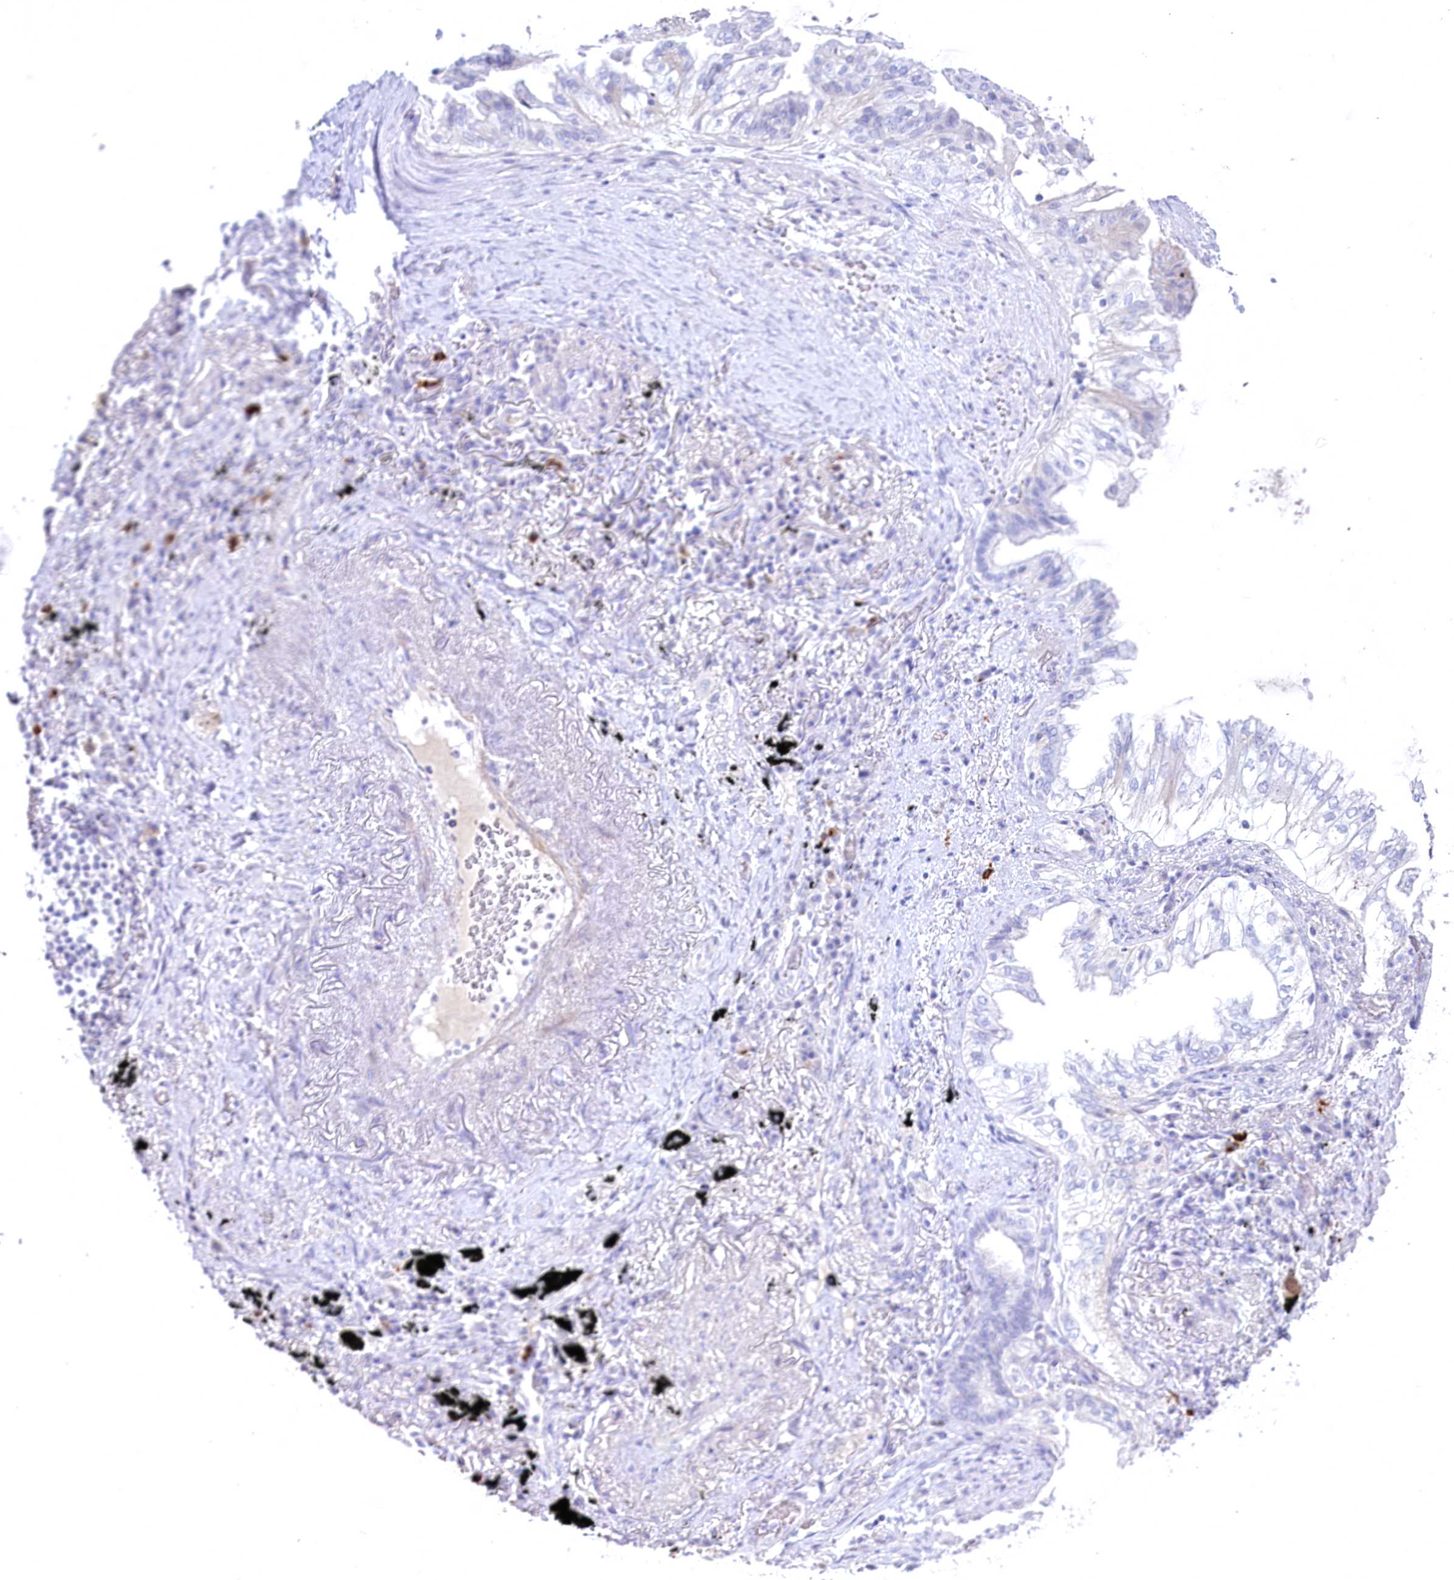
{"staining": {"intensity": "negative", "quantity": "none", "location": "none"}, "tissue": "lung cancer", "cell_type": "Tumor cells", "image_type": "cancer", "snomed": [{"axis": "morphology", "description": "Adenocarcinoma, NOS"}, {"axis": "topography", "description": "Lung"}], "caption": "This is a photomicrograph of immunohistochemistry (IHC) staining of adenocarcinoma (lung), which shows no positivity in tumor cells.", "gene": "MYOZ1", "patient": {"sex": "female", "age": 70}}